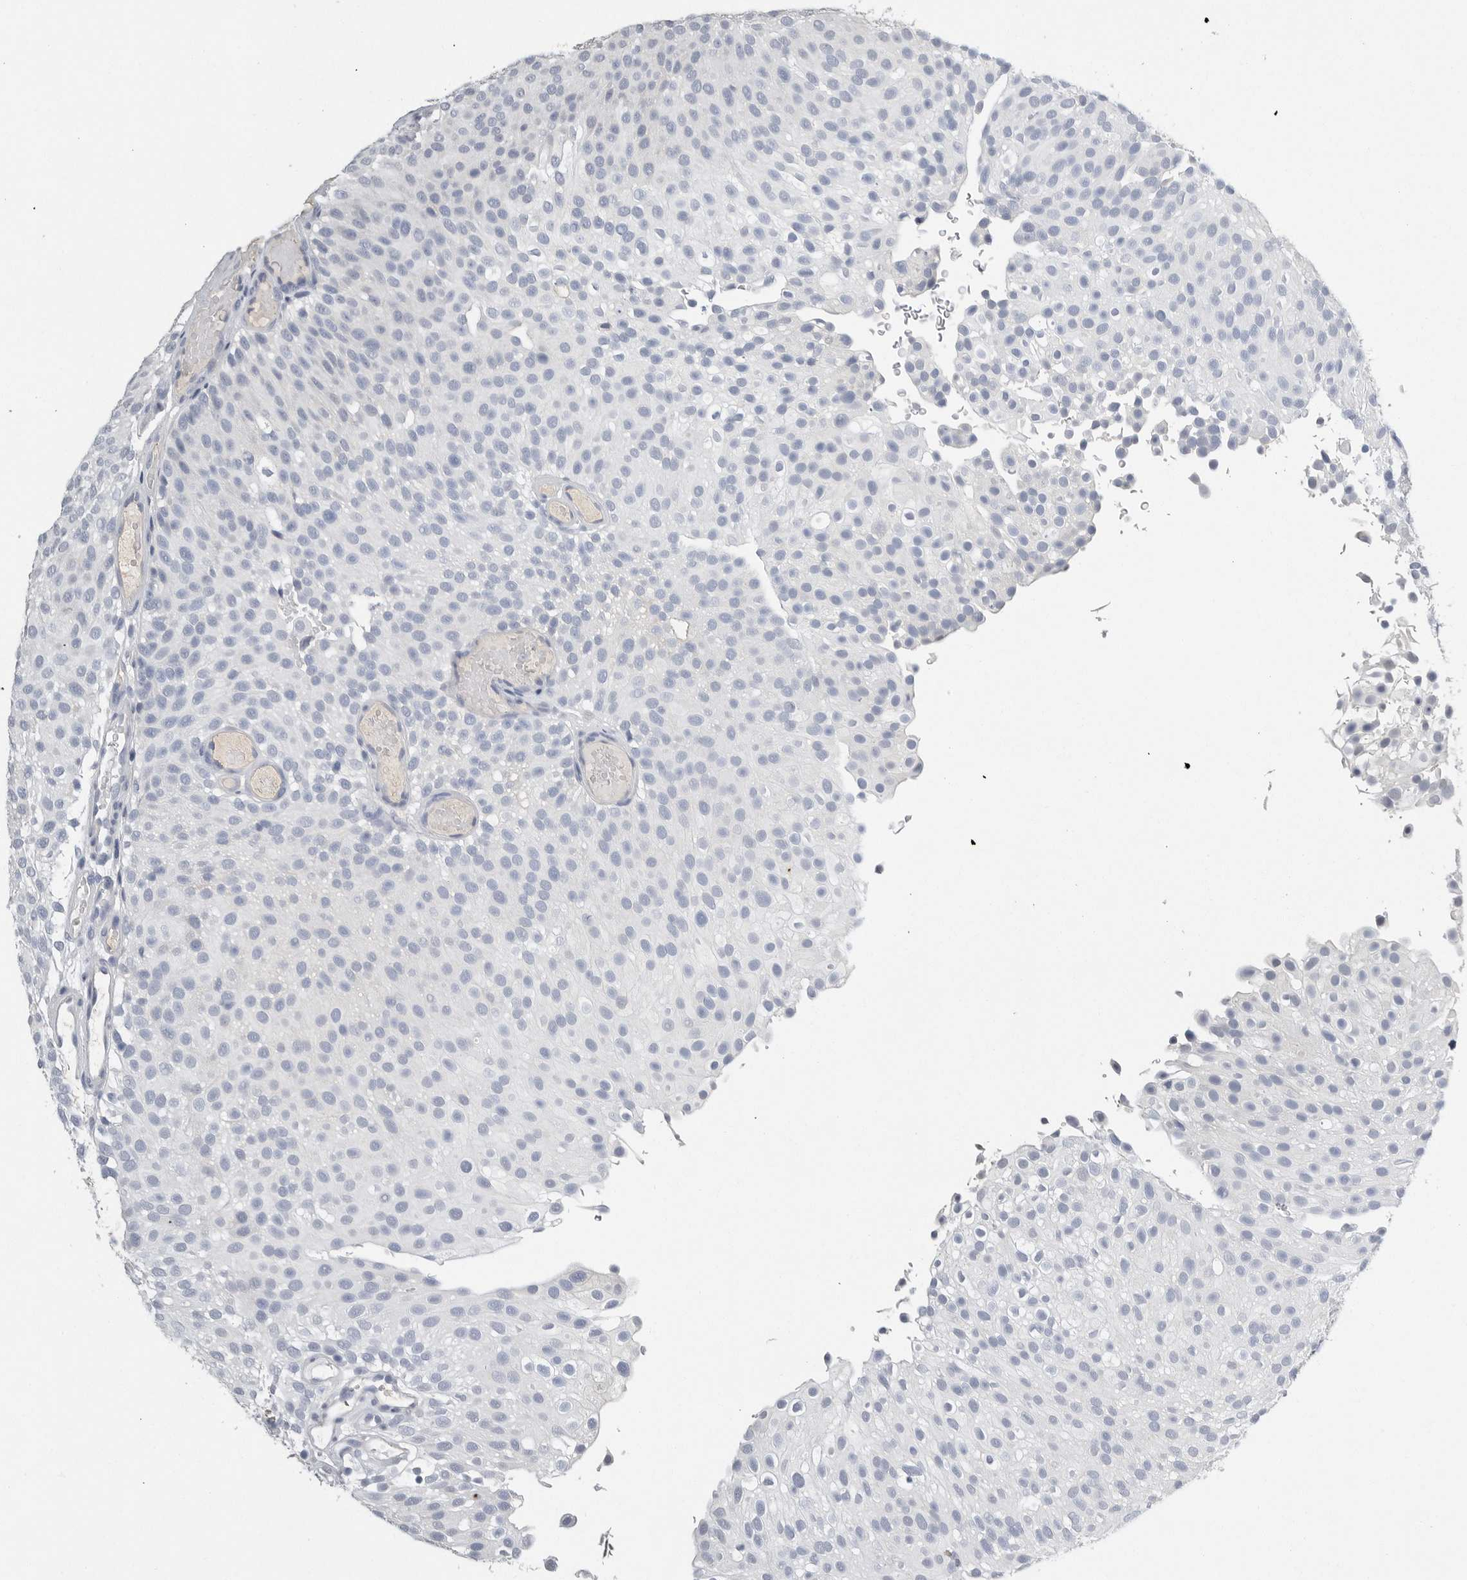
{"staining": {"intensity": "negative", "quantity": "none", "location": "none"}, "tissue": "urothelial cancer", "cell_type": "Tumor cells", "image_type": "cancer", "snomed": [{"axis": "morphology", "description": "Urothelial carcinoma, Low grade"}, {"axis": "topography", "description": "Urinary bladder"}], "caption": "Immunohistochemistry (IHC) micrograph of neoplastic tissue: human urothelial cancer stained with DAB demonstrates no significant protein positivity in tumor cells.", "gene": "FABP6", "patient": {"sex": "male", "age": 78}}